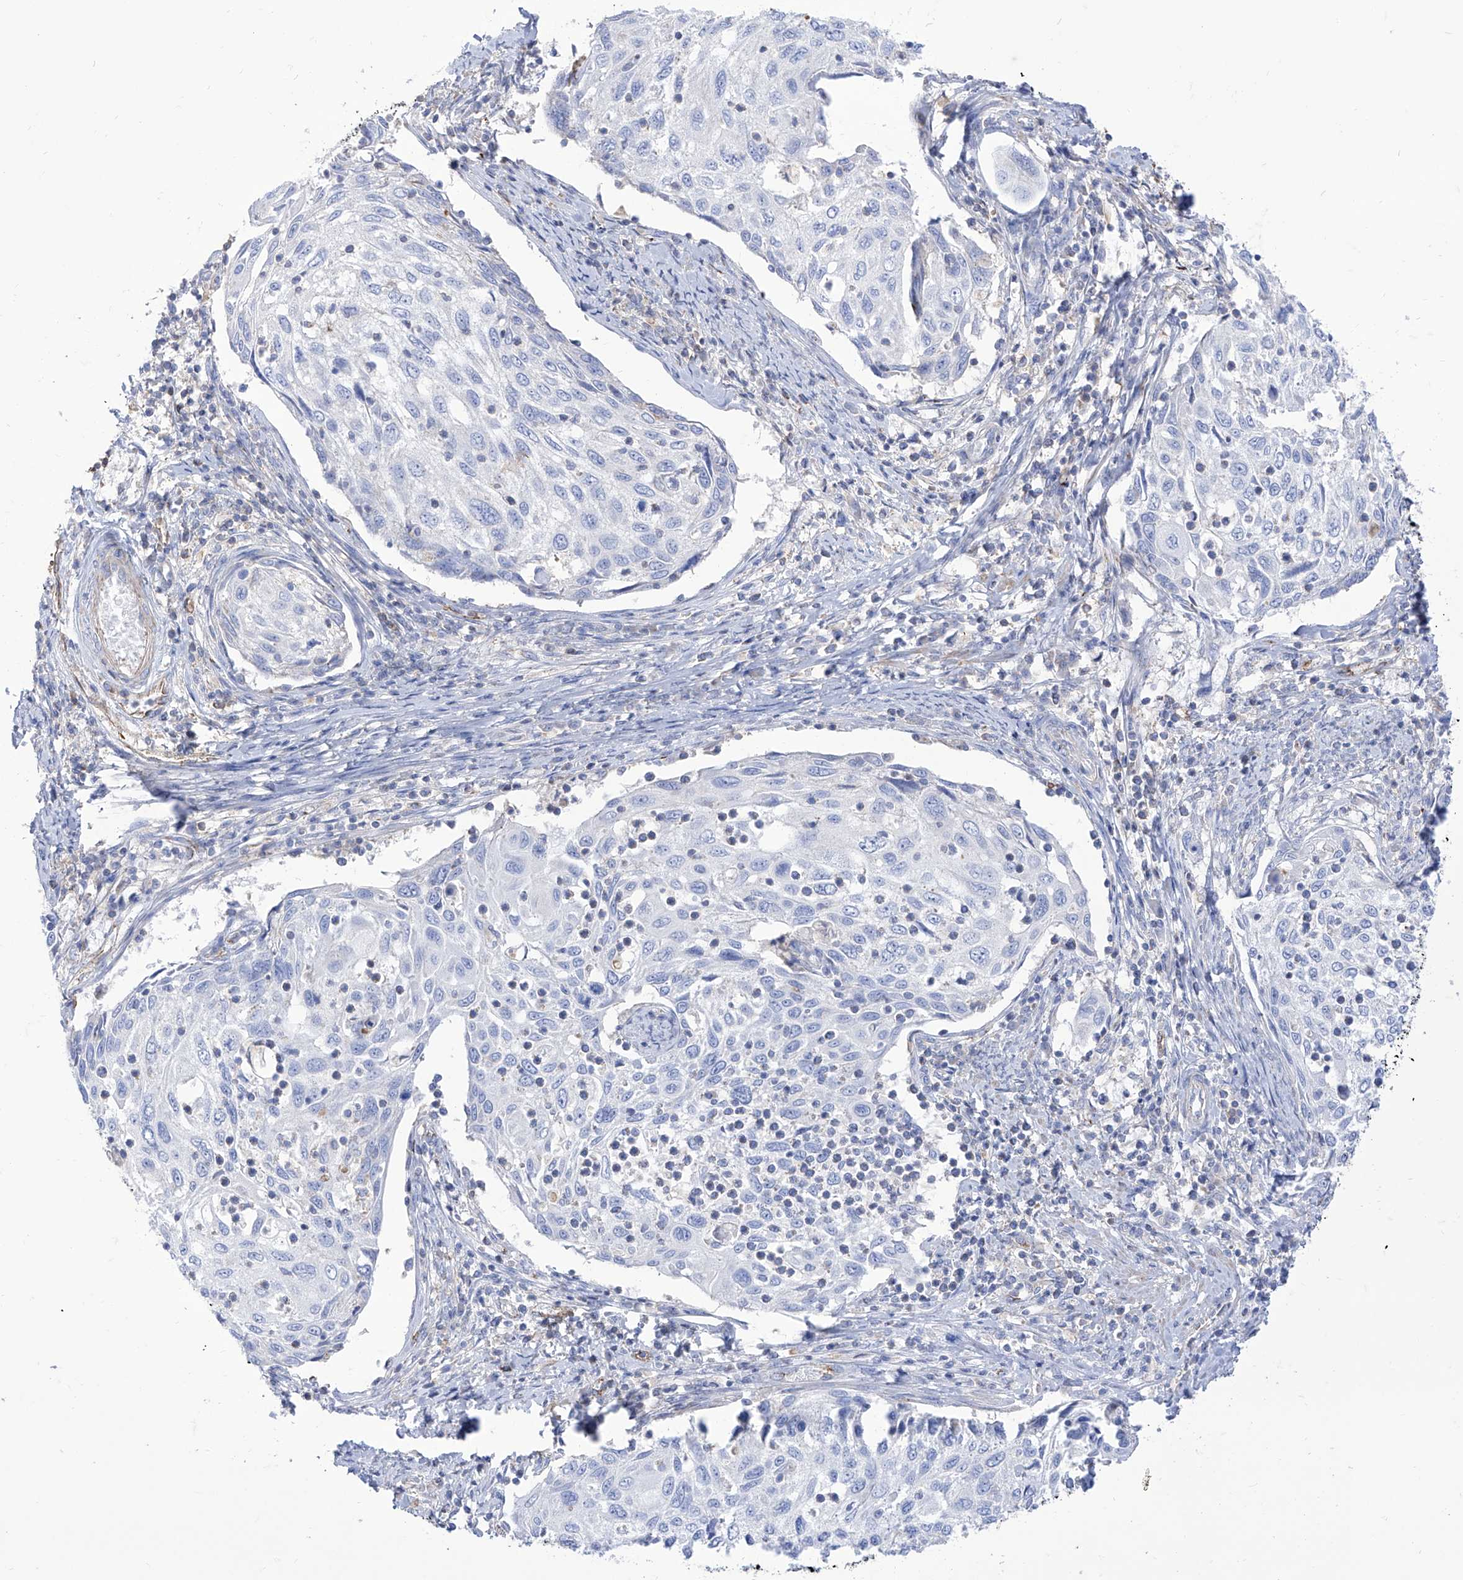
{"staining": {"intensity": "negative", "quantity": "none", "location": "none"}, "tissue": "cervical cancer", "cell_type": "Tumor cells", "image_type": "cancer", "snomed": [{"axis": "morphology", "description": "Squamous cell carcinoma, NOS"}, {"axis": "topography", "description": "Cervix"}], "caption": "DAB immunohistochemical staining of squamous cell carcinoma (cervical) exhibits no significant positivity in tumor cells. The staining was performed using DAB to visualize the protein expression in brown, while the nuclei were stained in blue with hematoxylin (Magnification: 20x).", "gene": "C1orf74", "patient": {"sex": "female", "age": 70}}